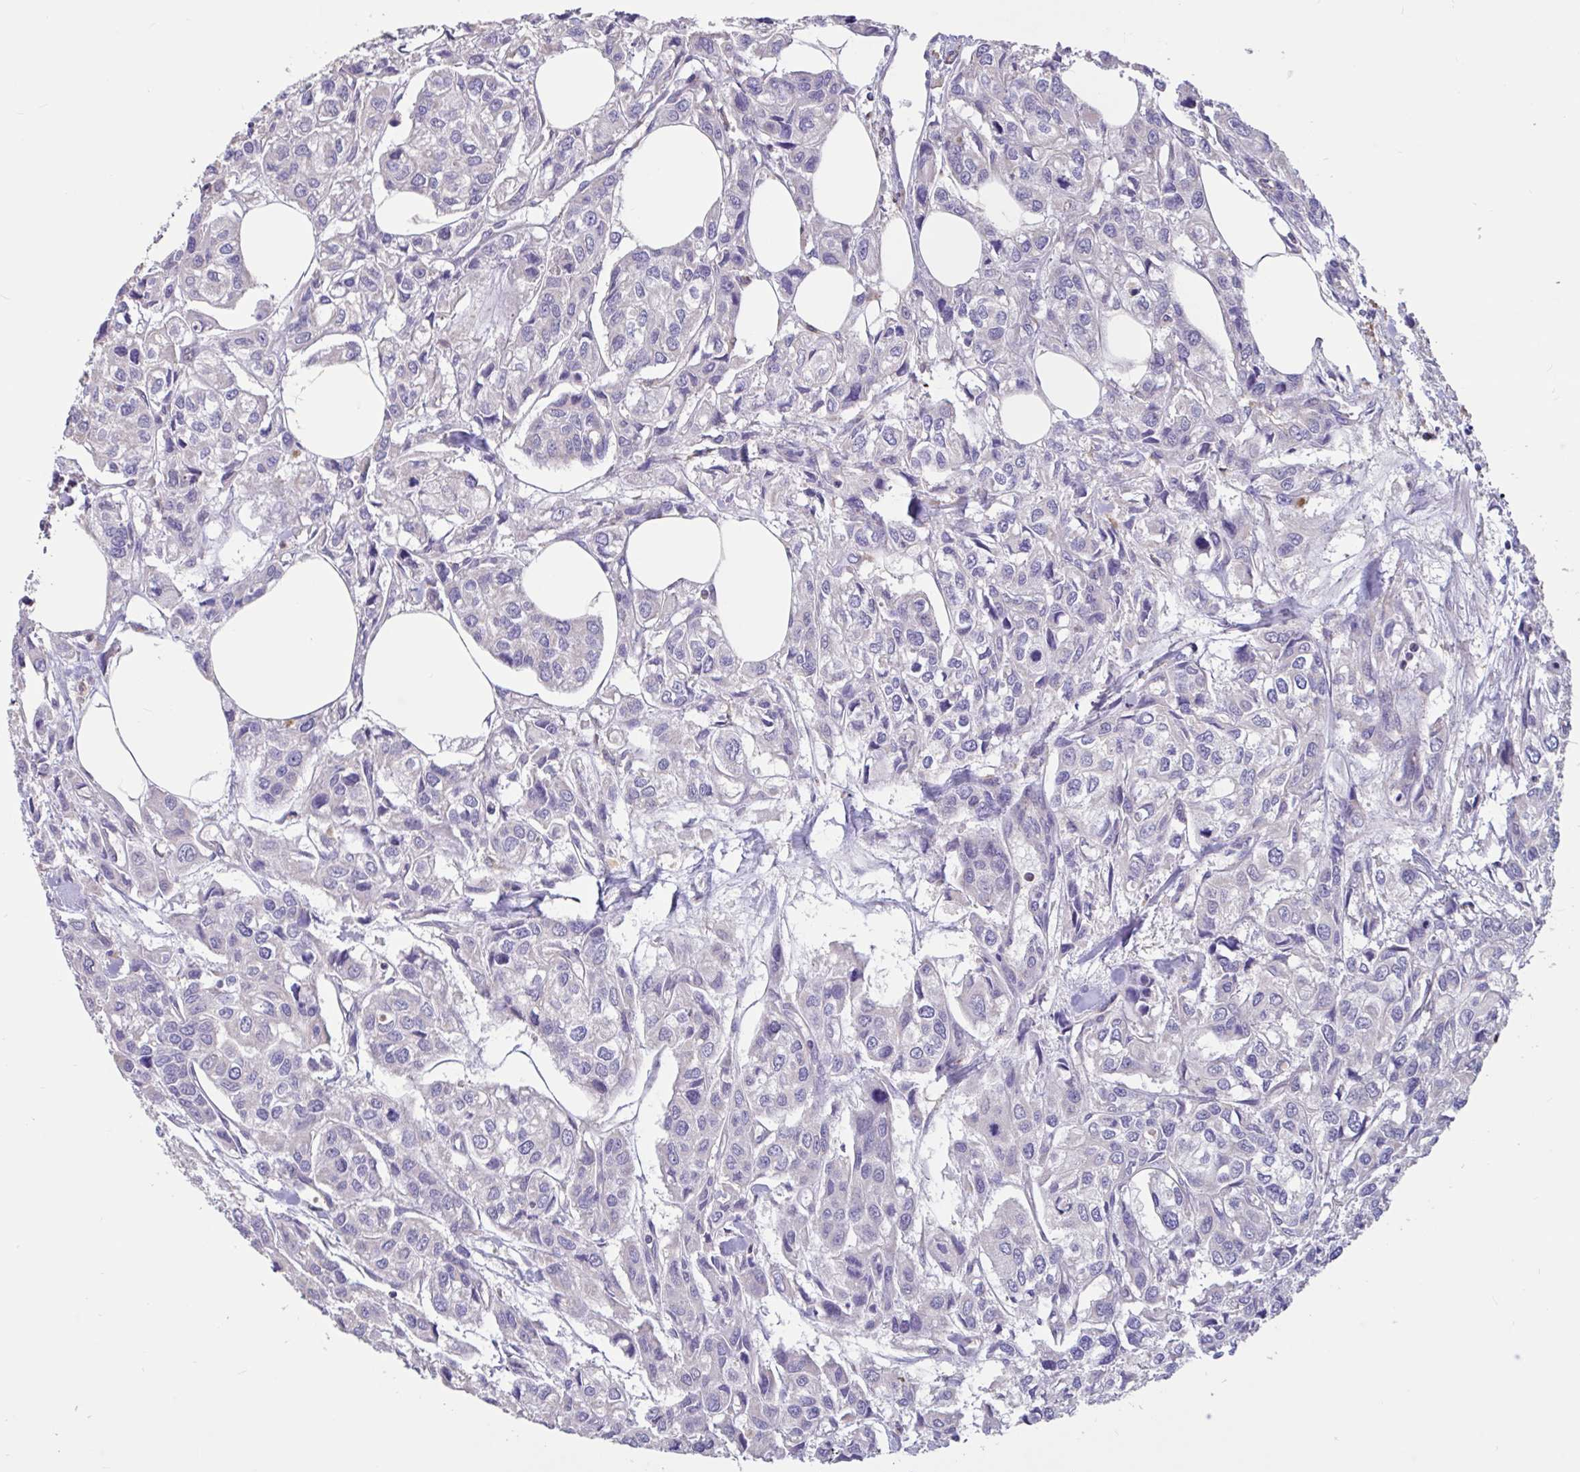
{"staining": {"intensity": "negative", "quantity": "none", "location": "none"}, "tissue": "urothelial cancer", "cell_type": "Tumor cells", "image_type": "cancer", "snomed": [{"axis": "morphology", "description": "Urothelial carcinoma, High grade"}, {"axis": "topography", "description": "Urinary bladder"}], "caption": "Tumor cells show no significant protein positivity in high-grade urothelial carcinoma.", "gene": "DDX39A", "patient": {"sex": "male", "age": 67}}